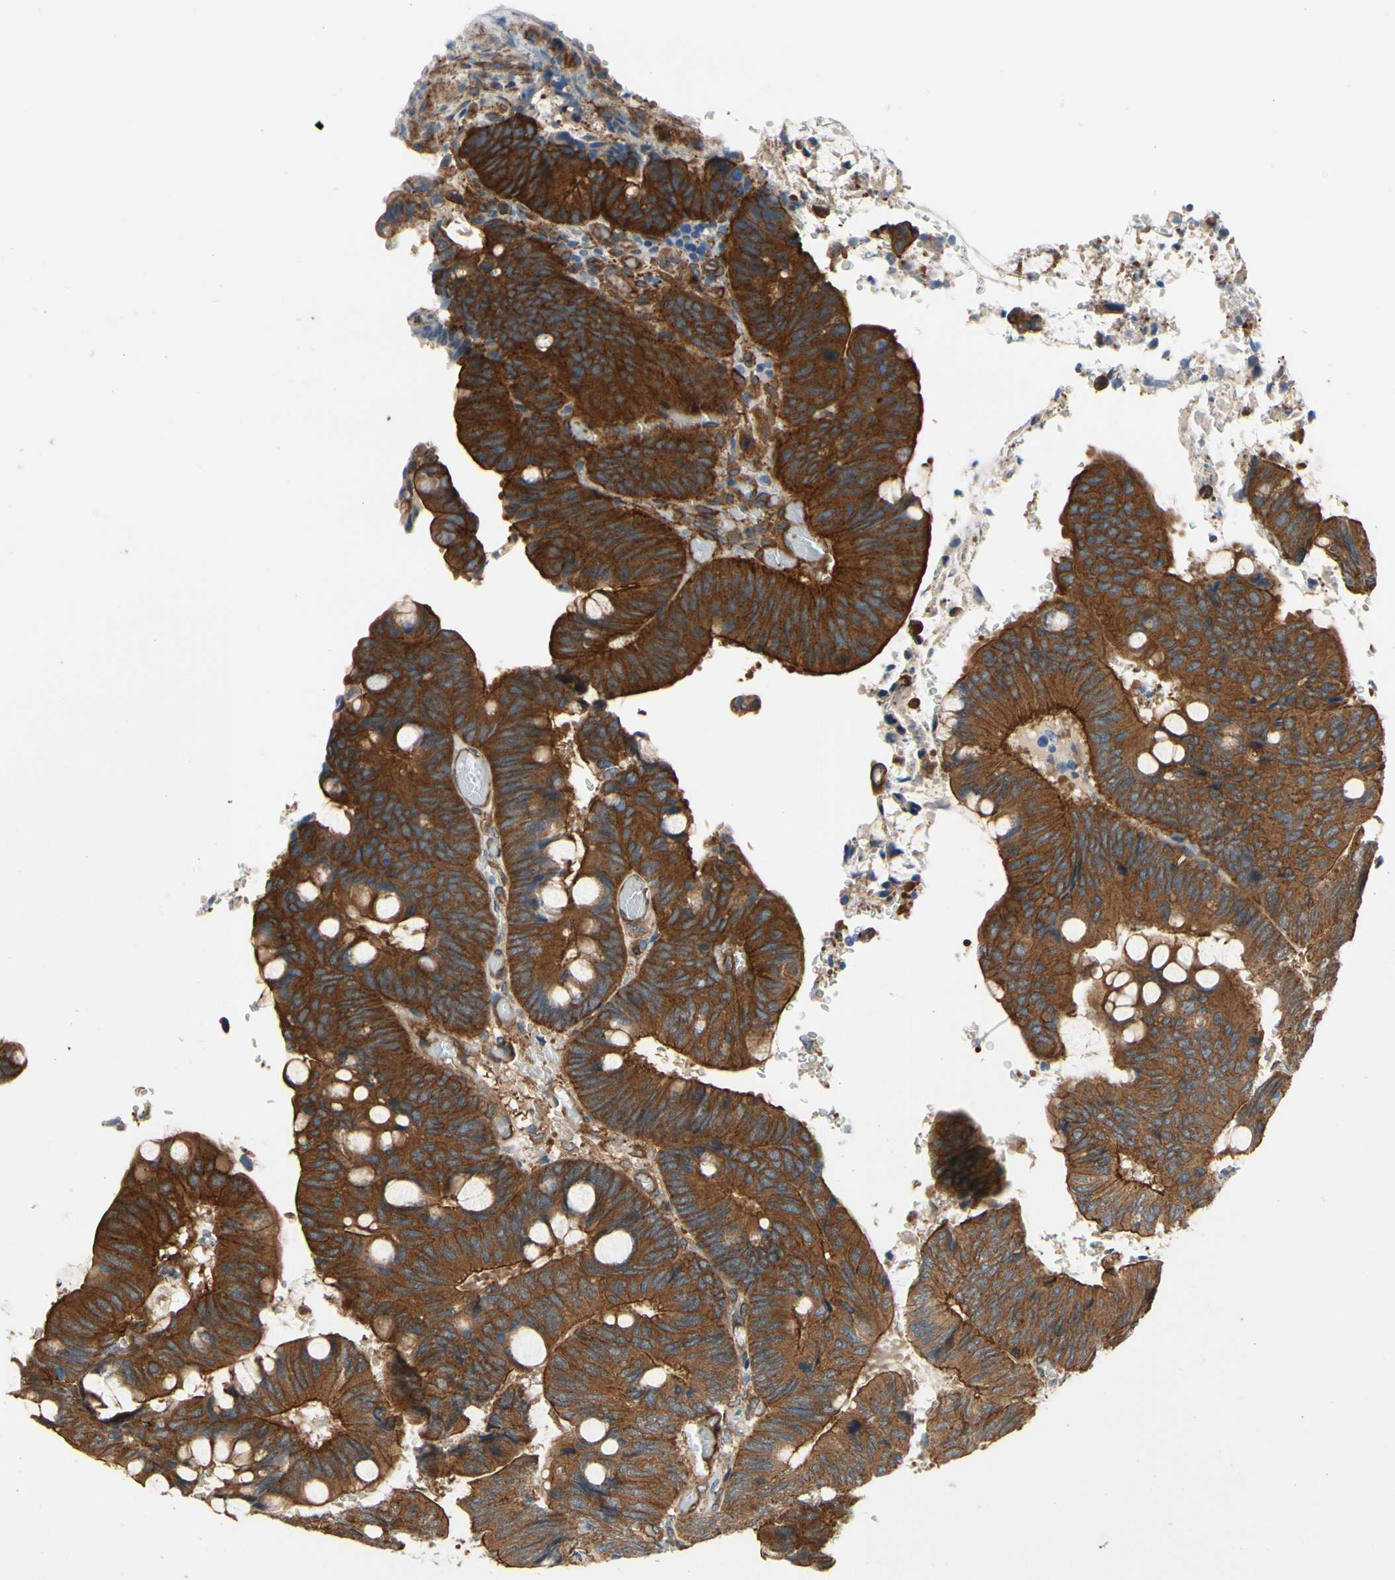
{"staining": {"intensity": "strong", "quantity": ">75%", "location": "cytoplasmic/membranous"}, "tissue": "colorectal cancer", "cell_type": "Tumor cells", "image_type": "cancer", "snomed": [{"axis": "morphology", "description": "Normal tissue, NOS"}, {"axis": "morphology", "description": "Adenocarcinoma, NOS"}, {"axis": "topography", "description": "Rectum"}, {"axis": "topography", "description": "Peripheral nerve tissue"}], "caption": "This histopathology image demonstrates immunohistochemistry (IHC) staining of human colorectal cancer, with high strong cytoplasmic/membranous expression in about >75% of tumor cells.", "gene": "CTTNBP2", "patient": {"sex": "male", "age": 92}}